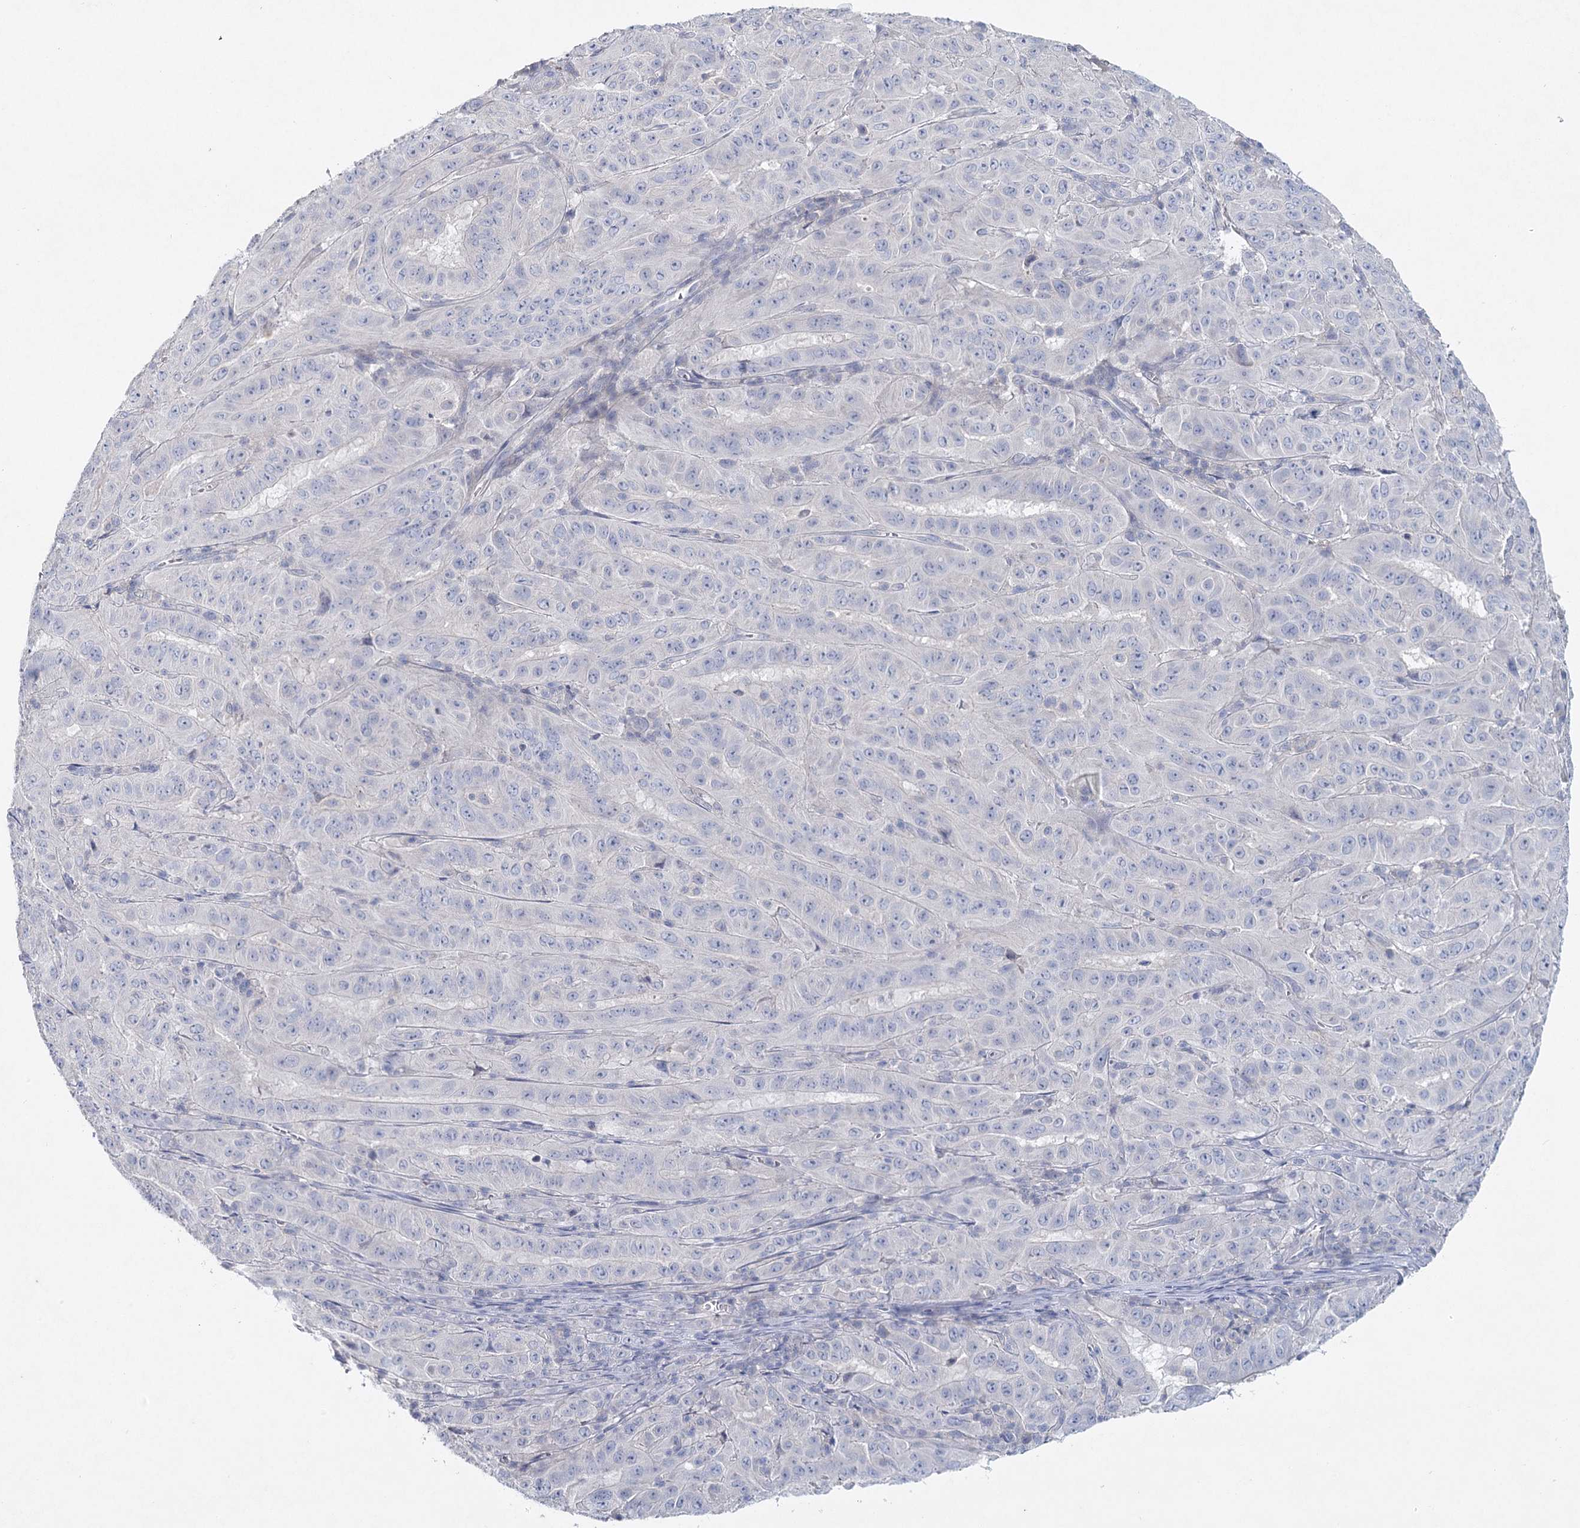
{"staining": {"intensity": "negative", "quantity": "none", "location": "none"}, "tissue": "pancreatic cancer", "cell_type": "Tumor cells", "image_type": "cancer", "snomed": [{"axis": "morphology", "description": "Adenocarcinoma, NOS"}, {"axis": "topography", "description": "Pancreas"}], "caption": "Histopathology image shows no protein staining in tumor cells of pancreatic cancer (adenocarcinoma) tissue.", "gene": "MAP3K13", "patient": {"sex": "male", "age": 63}}